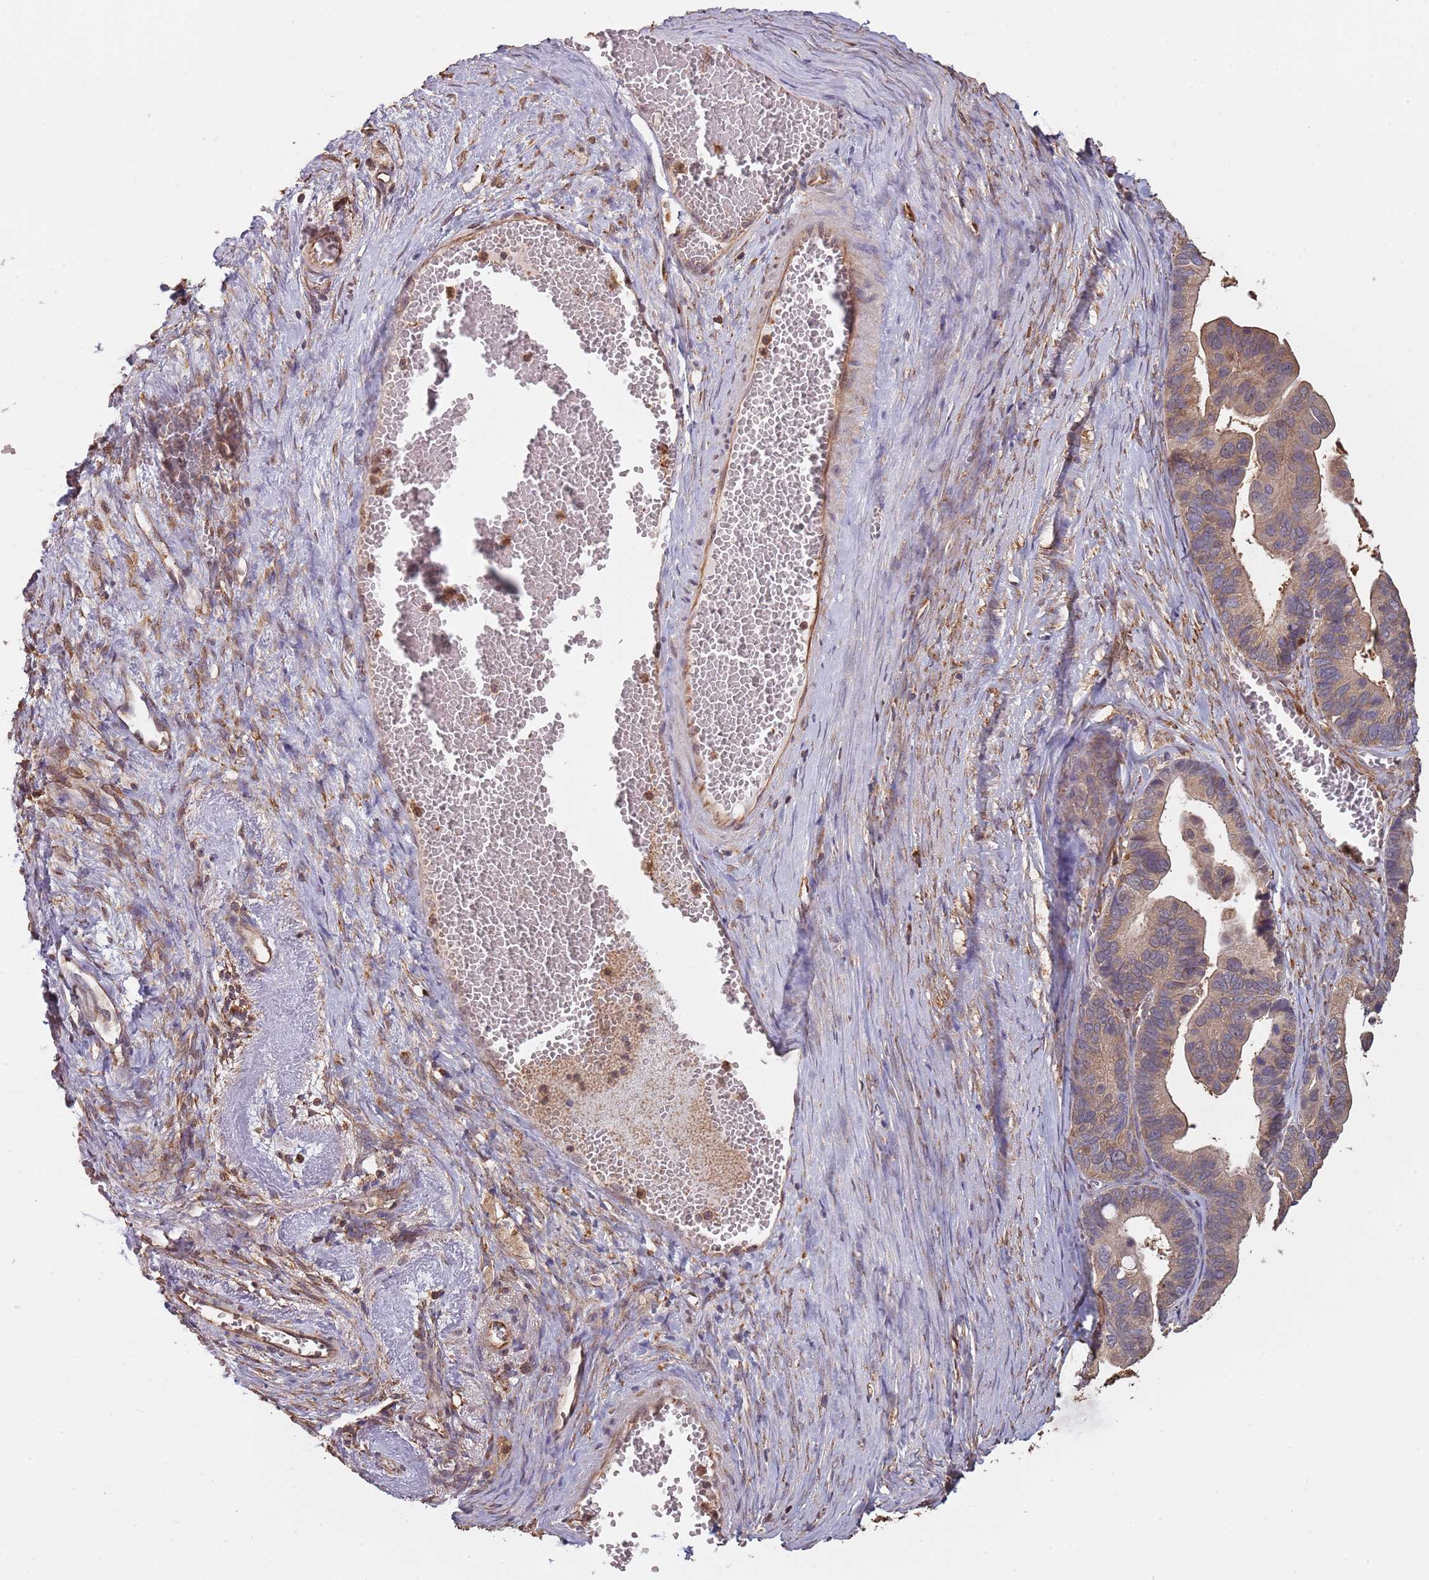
{"staining": {"intensity": "weak", "quantity": ">75%", "location": "cytoplasmic/membranous"}, "tissue": "ovarian cancer", "cell_type": "Tumor cells", "image_type": "cancer", "snomed": [{"axis": "morphology", "description": "Cystadenocarcinoma, serous, NOS"}, {"axis": "topography", "description": "Ovary"}], "caption": "This photomicrograph demonstrates IHC staining of serous cystadenocarcinoma (ovarian), with low weak cytoplasmic/membranous positivity in approximately >75% of tumor cells.", "gene": "COG4", "patient": {"sex": "female", "age": 56}}